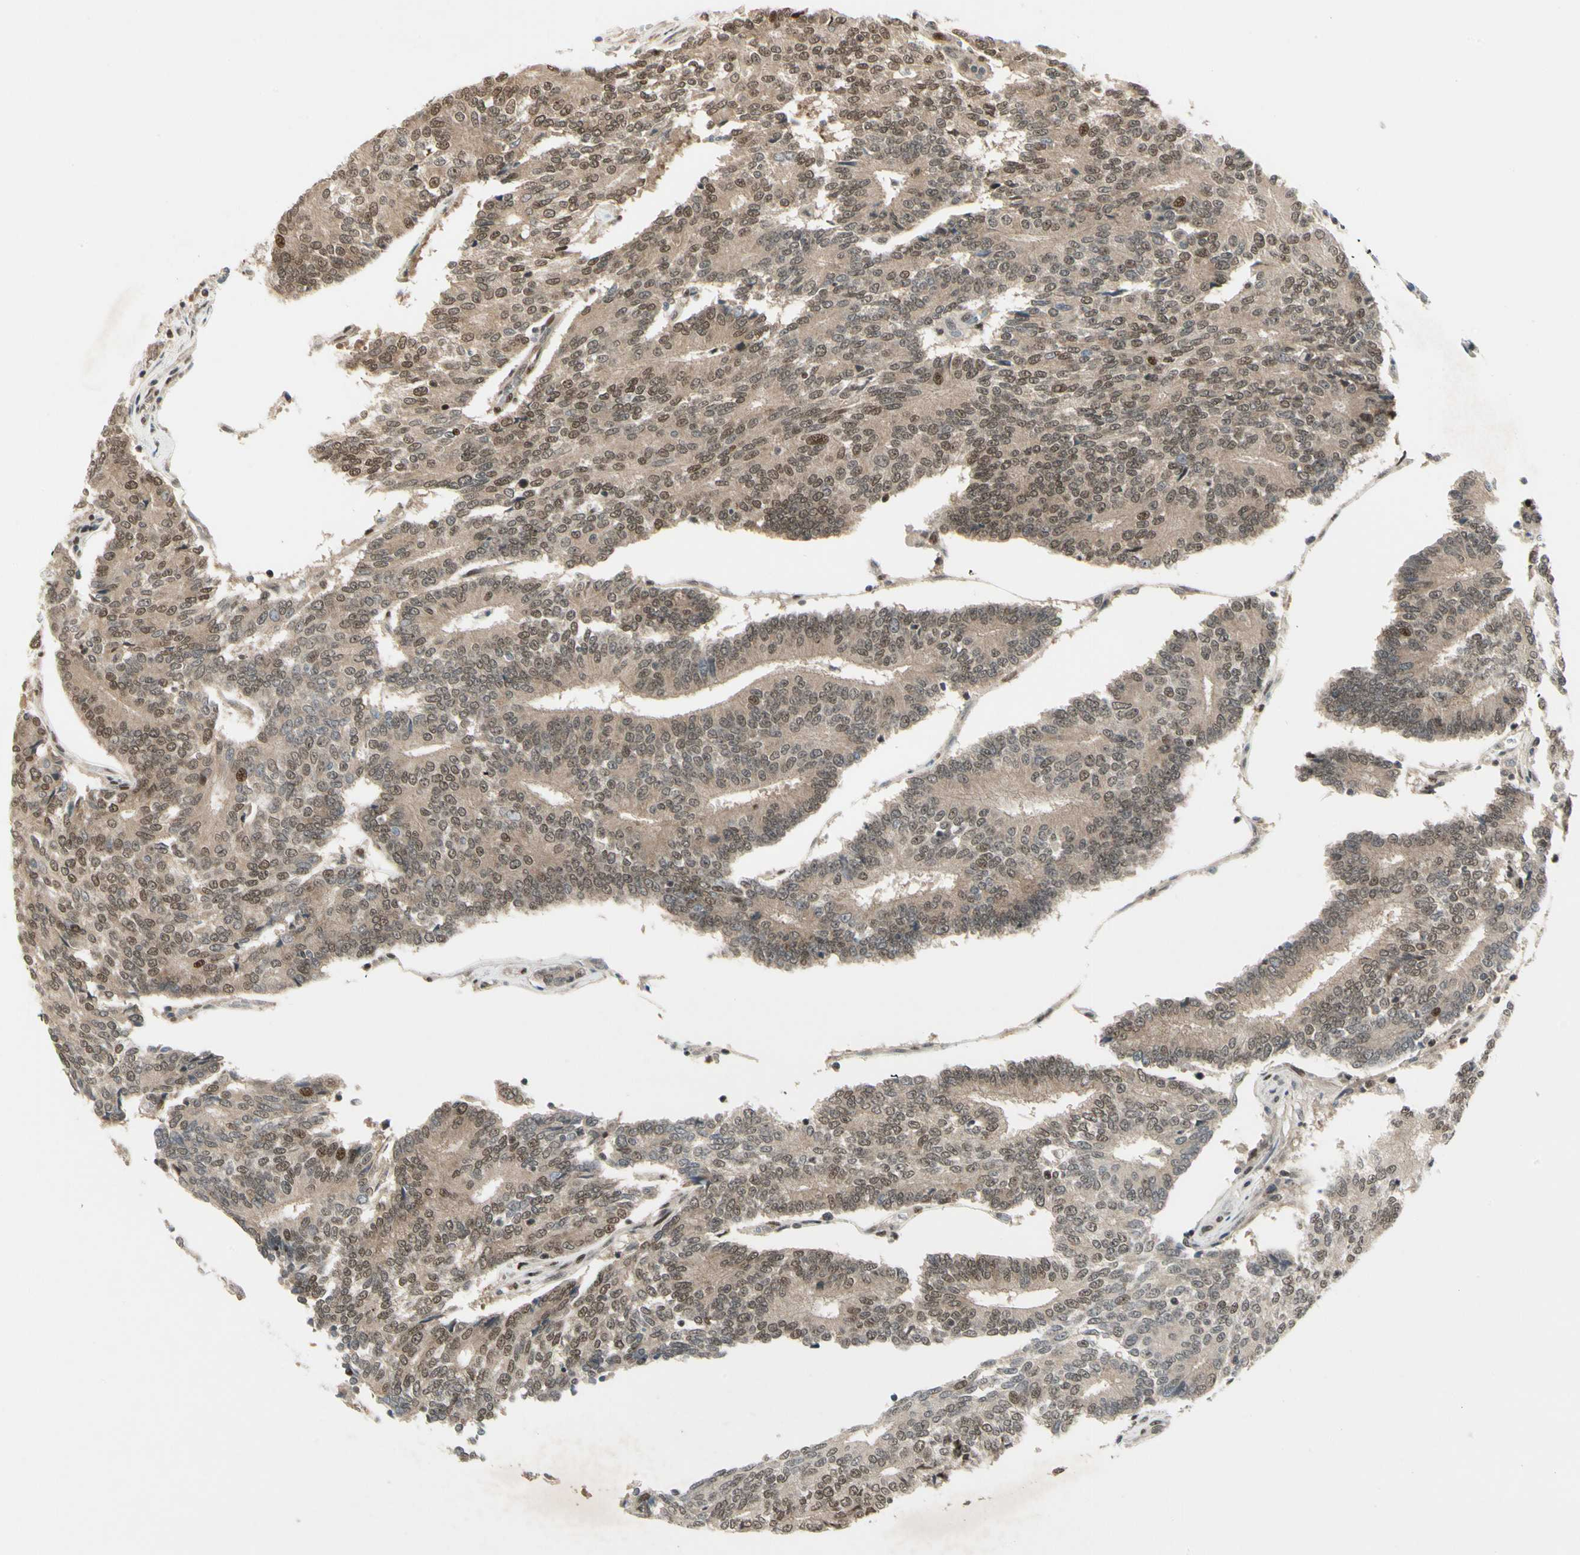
{"staining": {"intensity": "moderate", "quantity": ">75%", "location": "cytoplasmic/membranous,nuclear"}, "tissue": "prostate cancer", "cell_type": "Tumor cells", "image_type": "cancer", "snomed": [{"axis": "morphology", "description": "Adenocarcinoma, High grade"}, {"axis": "topography", "description": "Prostate"}], "caption": "Protein staining shows moderate cytoplasmic/membranous and nuclear staining in about >75% of tumor cells in prostate high-grade adenocarcinoma.", "gene": "GTF3A", "patient": {"sex": "male", "age": 55}}